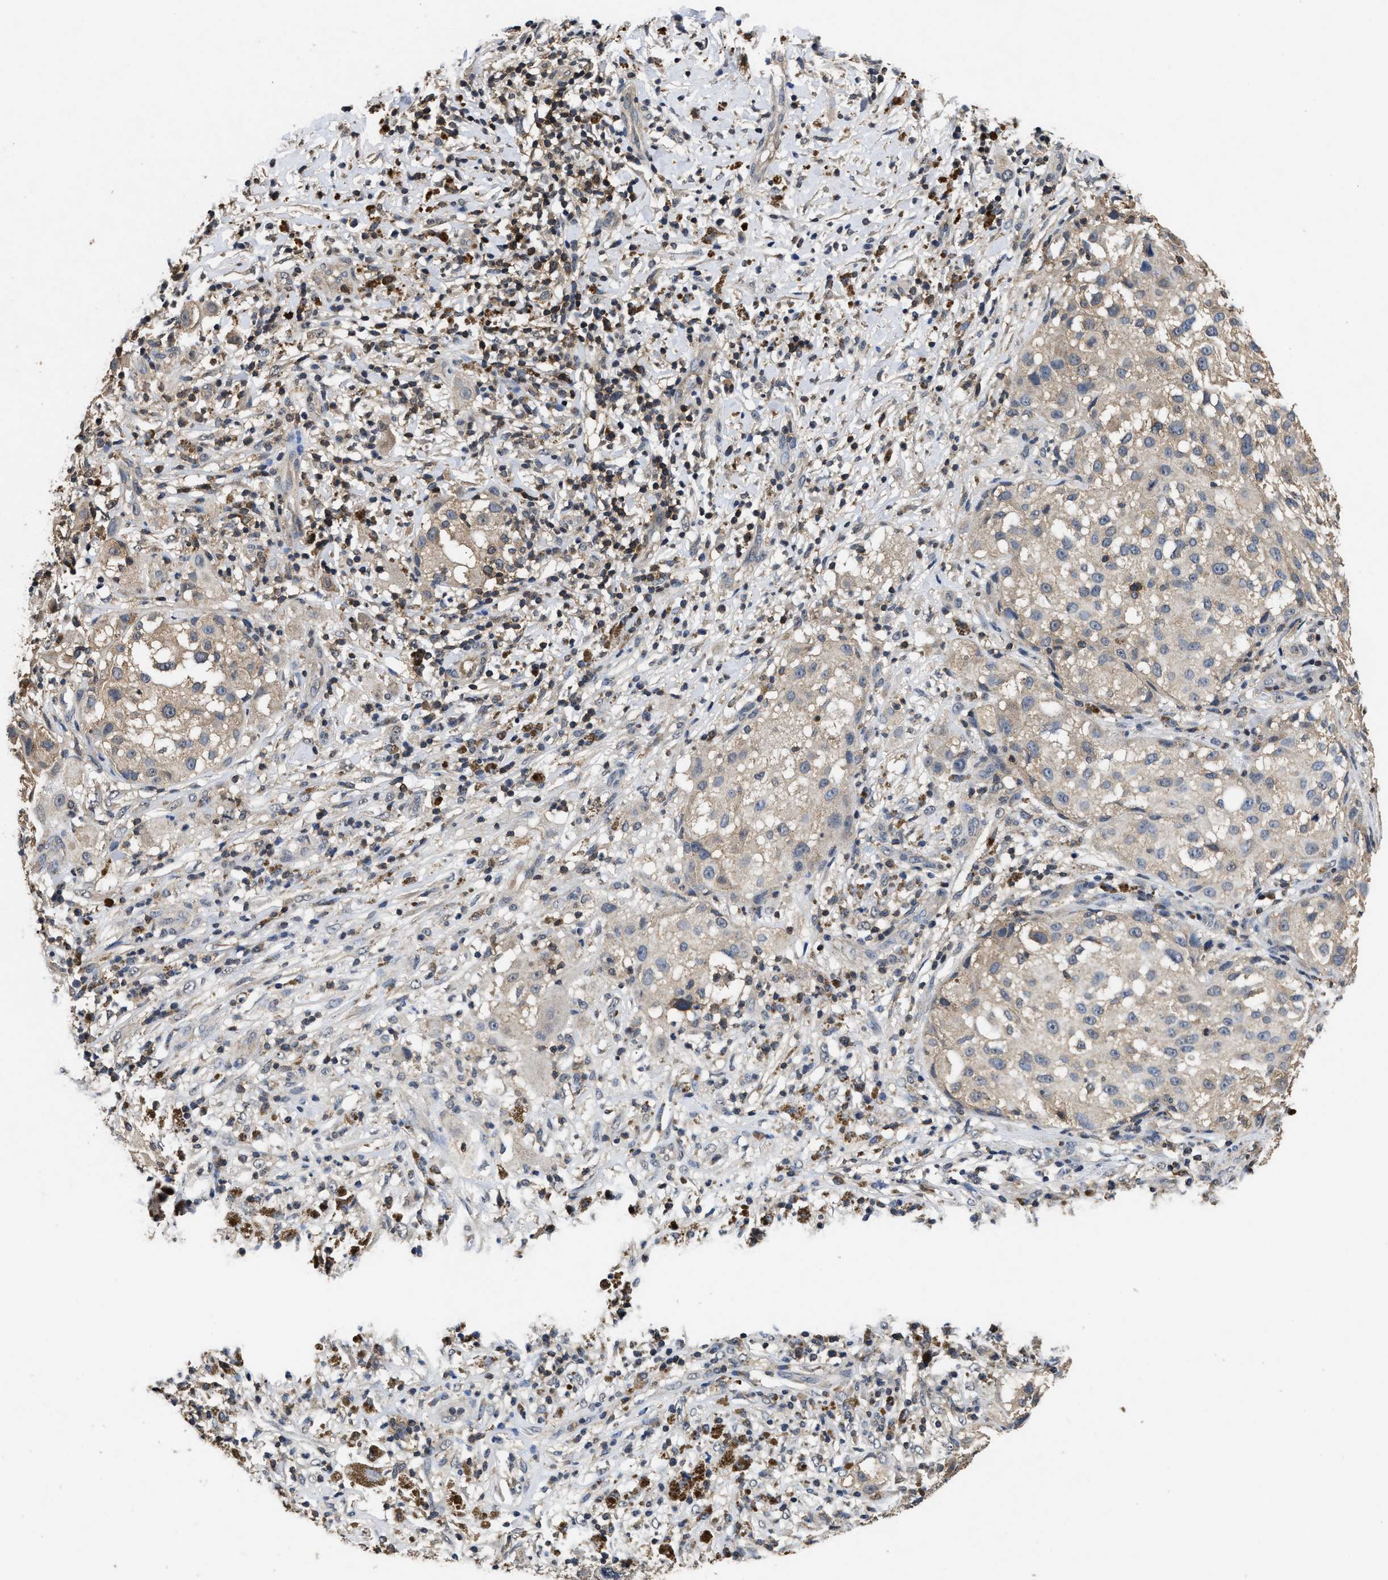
{"staining": {"intensity": "weak", "quantity": "<25%", "location": "cytoplasmic/membranous"}, "tissue": "melanoma", "cell_type": "Tumor cells", "image_type": "cancer", "snomed": [{"axis": "morphology", "description": "Necrosis, NOS"}, {"axis": "morphology", "description": "Malignant melanoma, NOS"}, {"axis": "topography", "description": "Skin"}], "caption": "Human malignant melanoma stained for a protein using immunohistochemistry (IHC) shows no staining in tumor cells.", "gene": "ACAT2", "patient": {"sex": "female", "age": 87}}